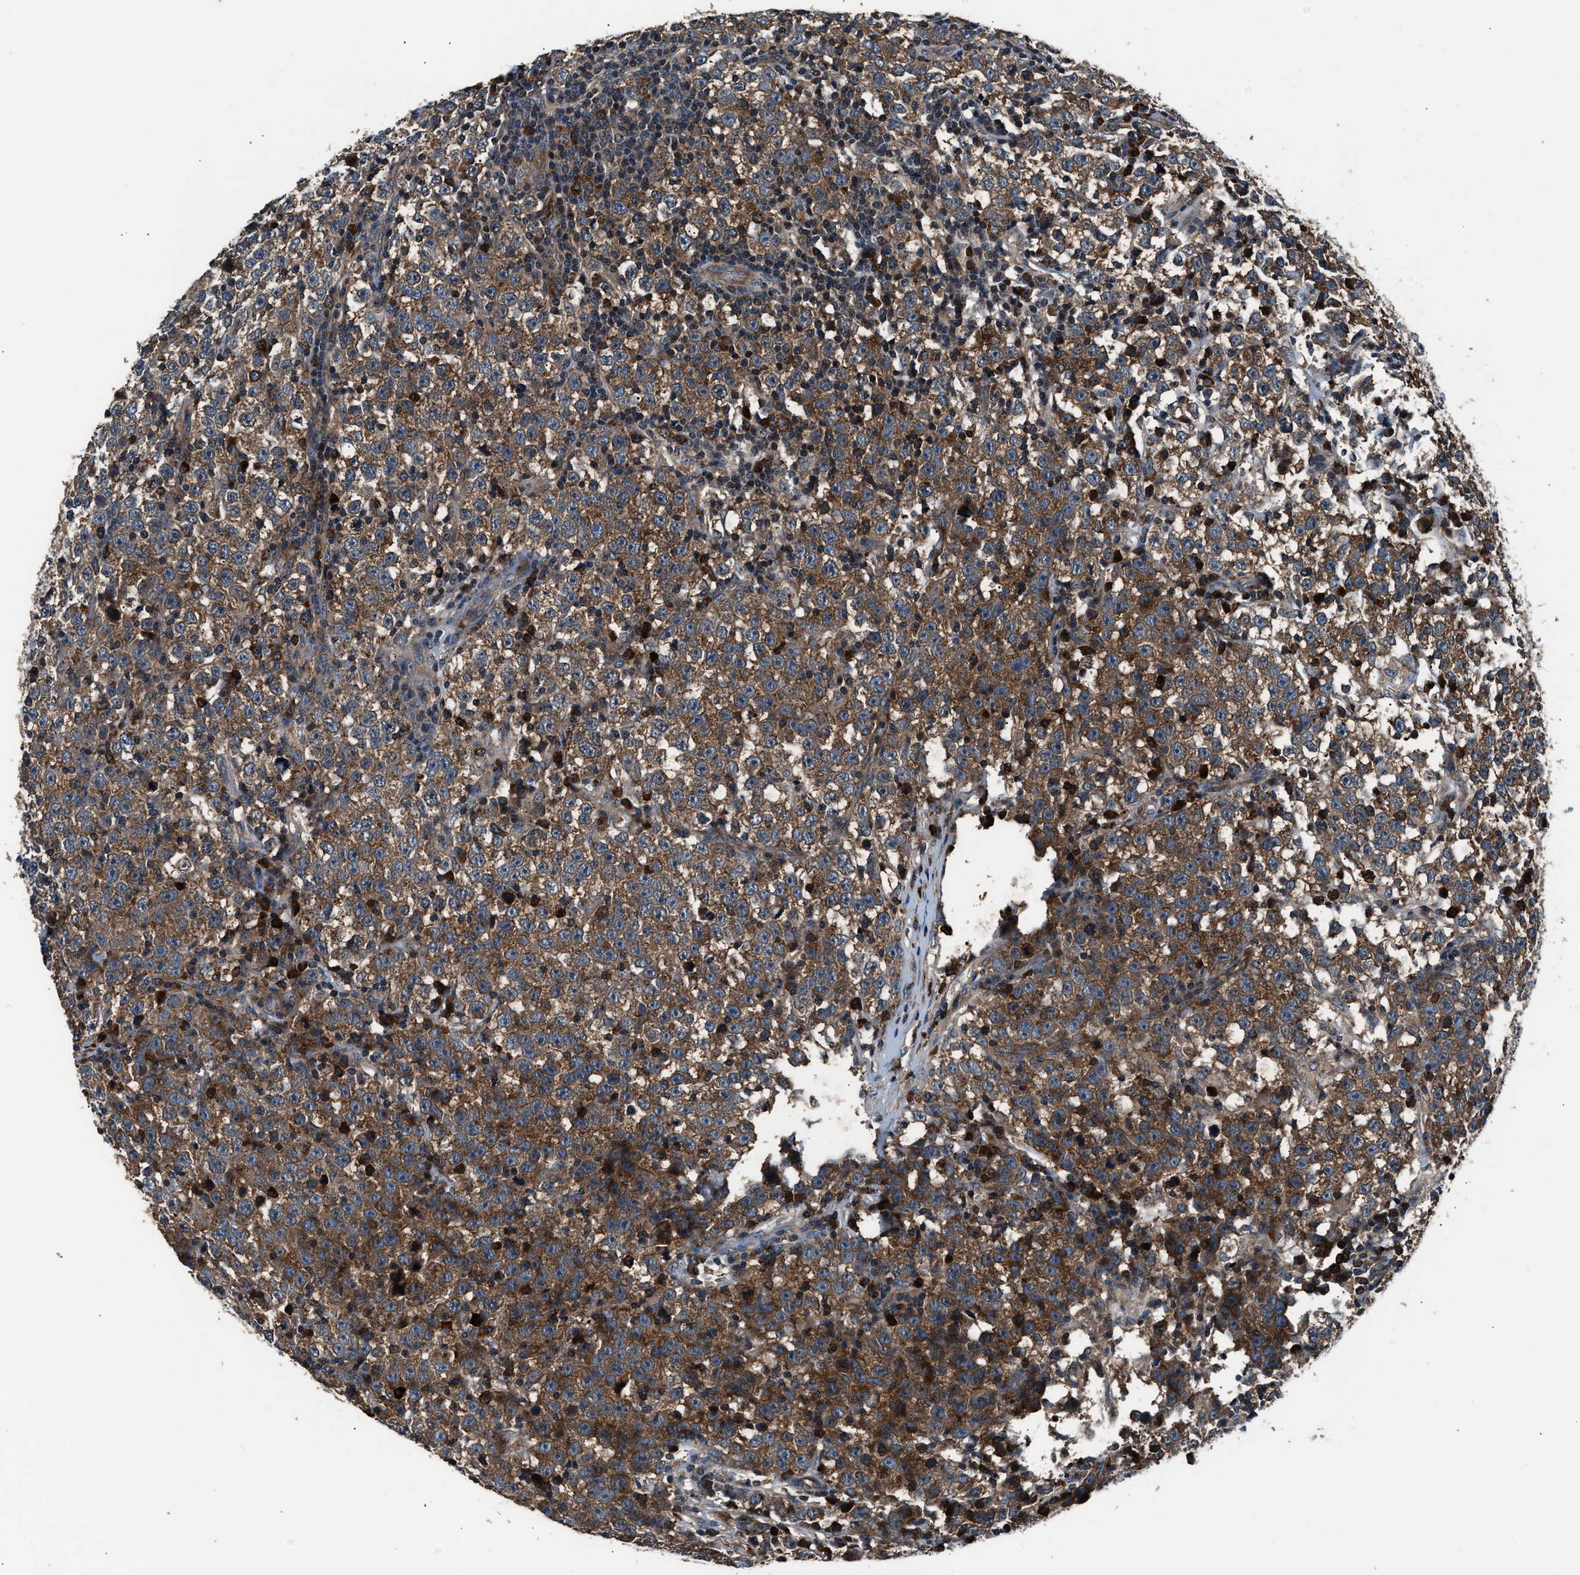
{"staining": {"intensity": "strong", "quantity": ">75%", "location": "cytoplasmic/membranous"}, "tissue": "testis cancer", "cell_type": "Tumor cells", "image_type": "cancer", "snomed": [{"axis": "morphology", "description": "Seminoma, NOS"}, {"axis": "topography", "description": "Testis"}], "caption": "A high-resolution photomicrograph shows immunohistochemistry staining of testis cancer, which exhibits strong cytoplasmic/membranous staining in approximately >75% of tumor cells.", "gene": "IMPDH2", "patient": {"sex": "male", "age": 43}}